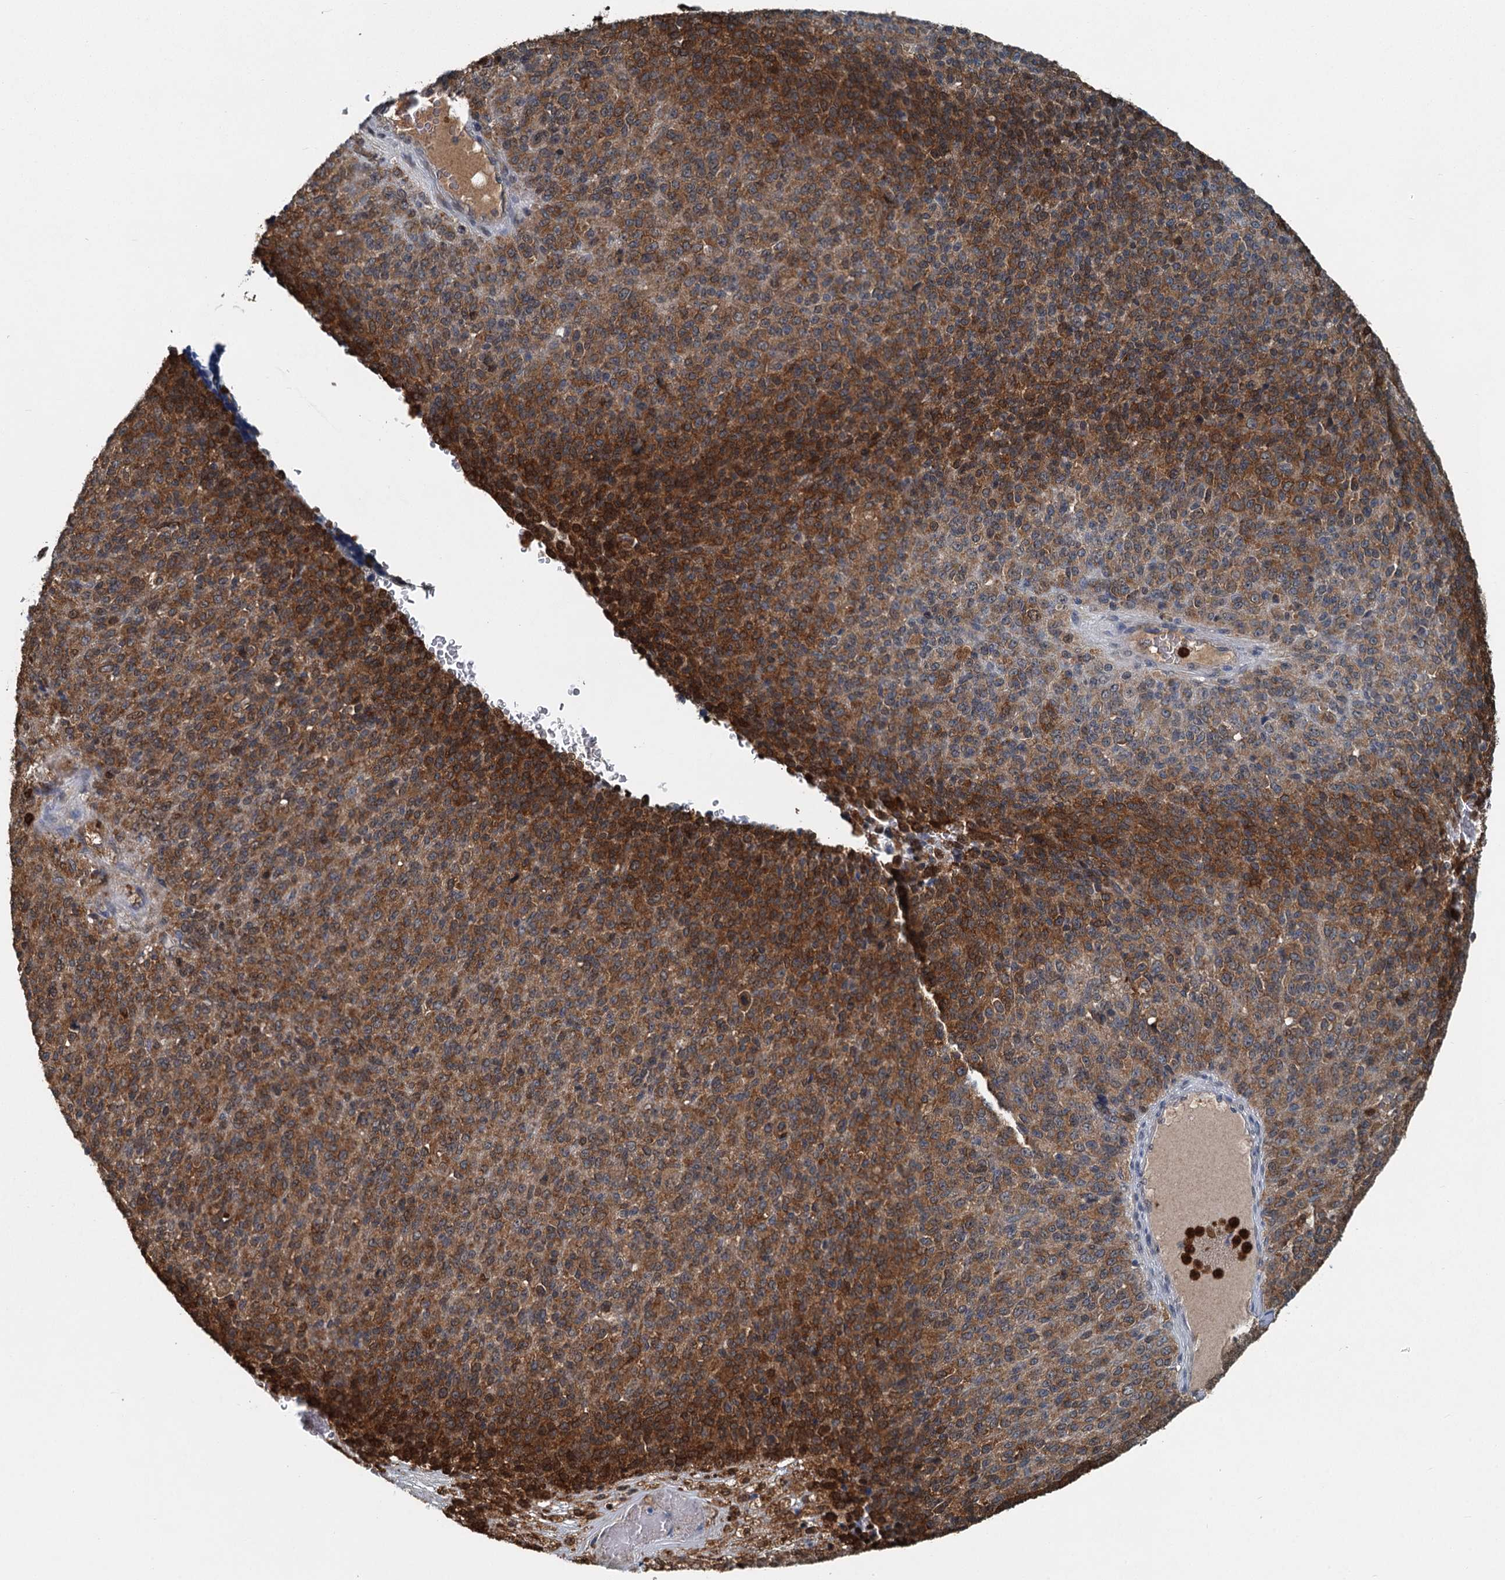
{"staining": {"intensity": "strong", "quantity": ">75%", "location": "cytoplasmic/membranous"}, "tissue": "melanoma", "cell_type": "Tumor cells", "image_type": "cancer", "snomed": [{"axis": "morphology", "description": "Malignant melanoma, Metastatic site"}, {"axis": "topography", "description": "Brain"}], "caption": "IHC histopathology image of melanoma stained for a protein (brown), which reveals high levels of strong cytoplasmic/membranous expression in about >75% of tumor cells.", "gene": "GPI", "patient": {"sex": "female", "age": 56}}